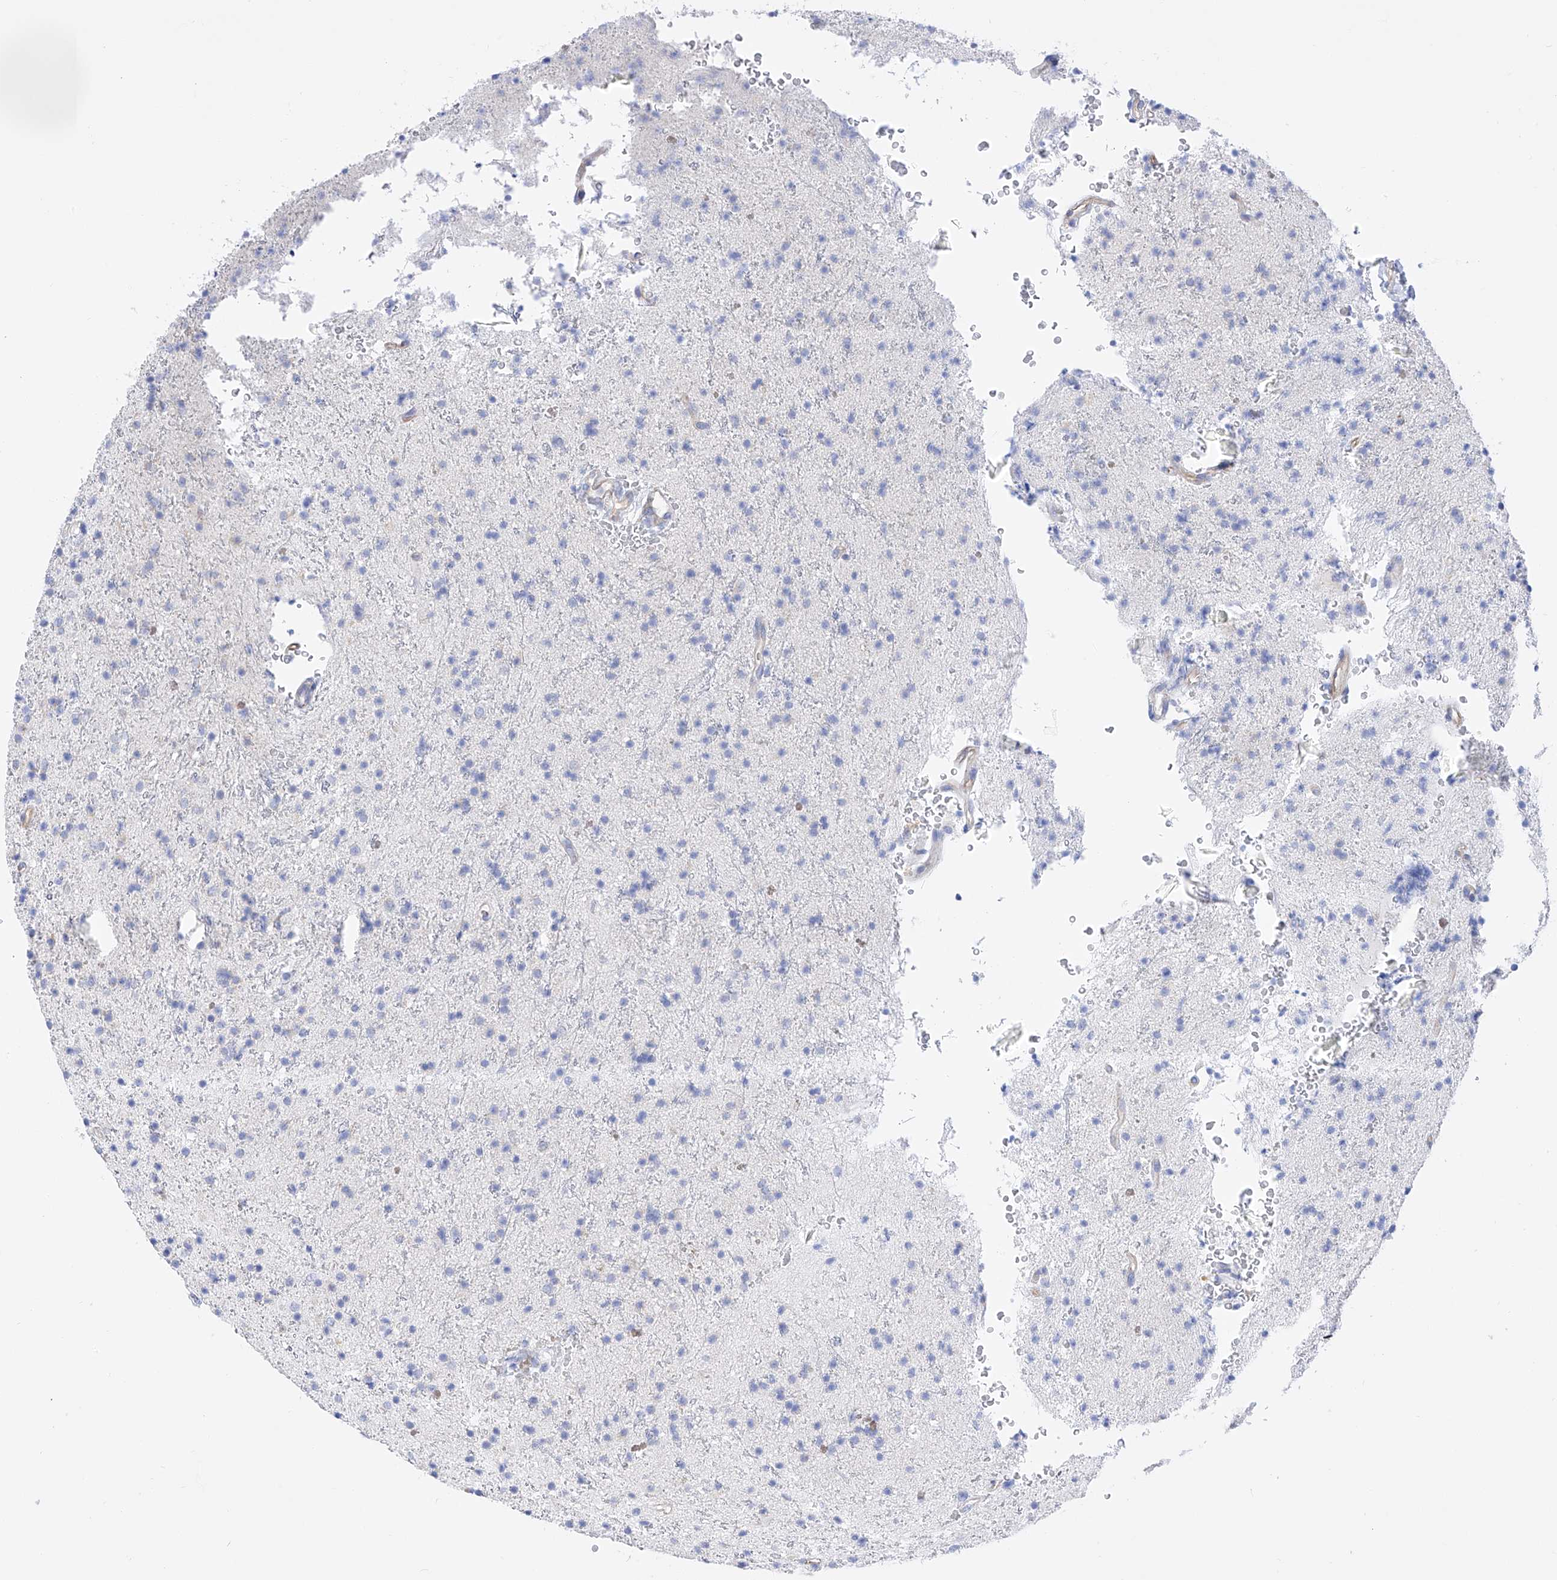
{"staining": {"intensity": "negative", "quantity": "none", "location": "none"}, "tissue": "glioma", "cell_type": "Tumor cells", "image_type": "cancer", "snomed": [{"axis": "morphology", "description": "Glioma, malignant, High grade"}, {"axis": "topography", "description": "Brain"}], "caption": "Tumor cells are negative for brown protein staining in glioma.", "gene": "FLG", "patient": {"sex": "male", "age": 34}}